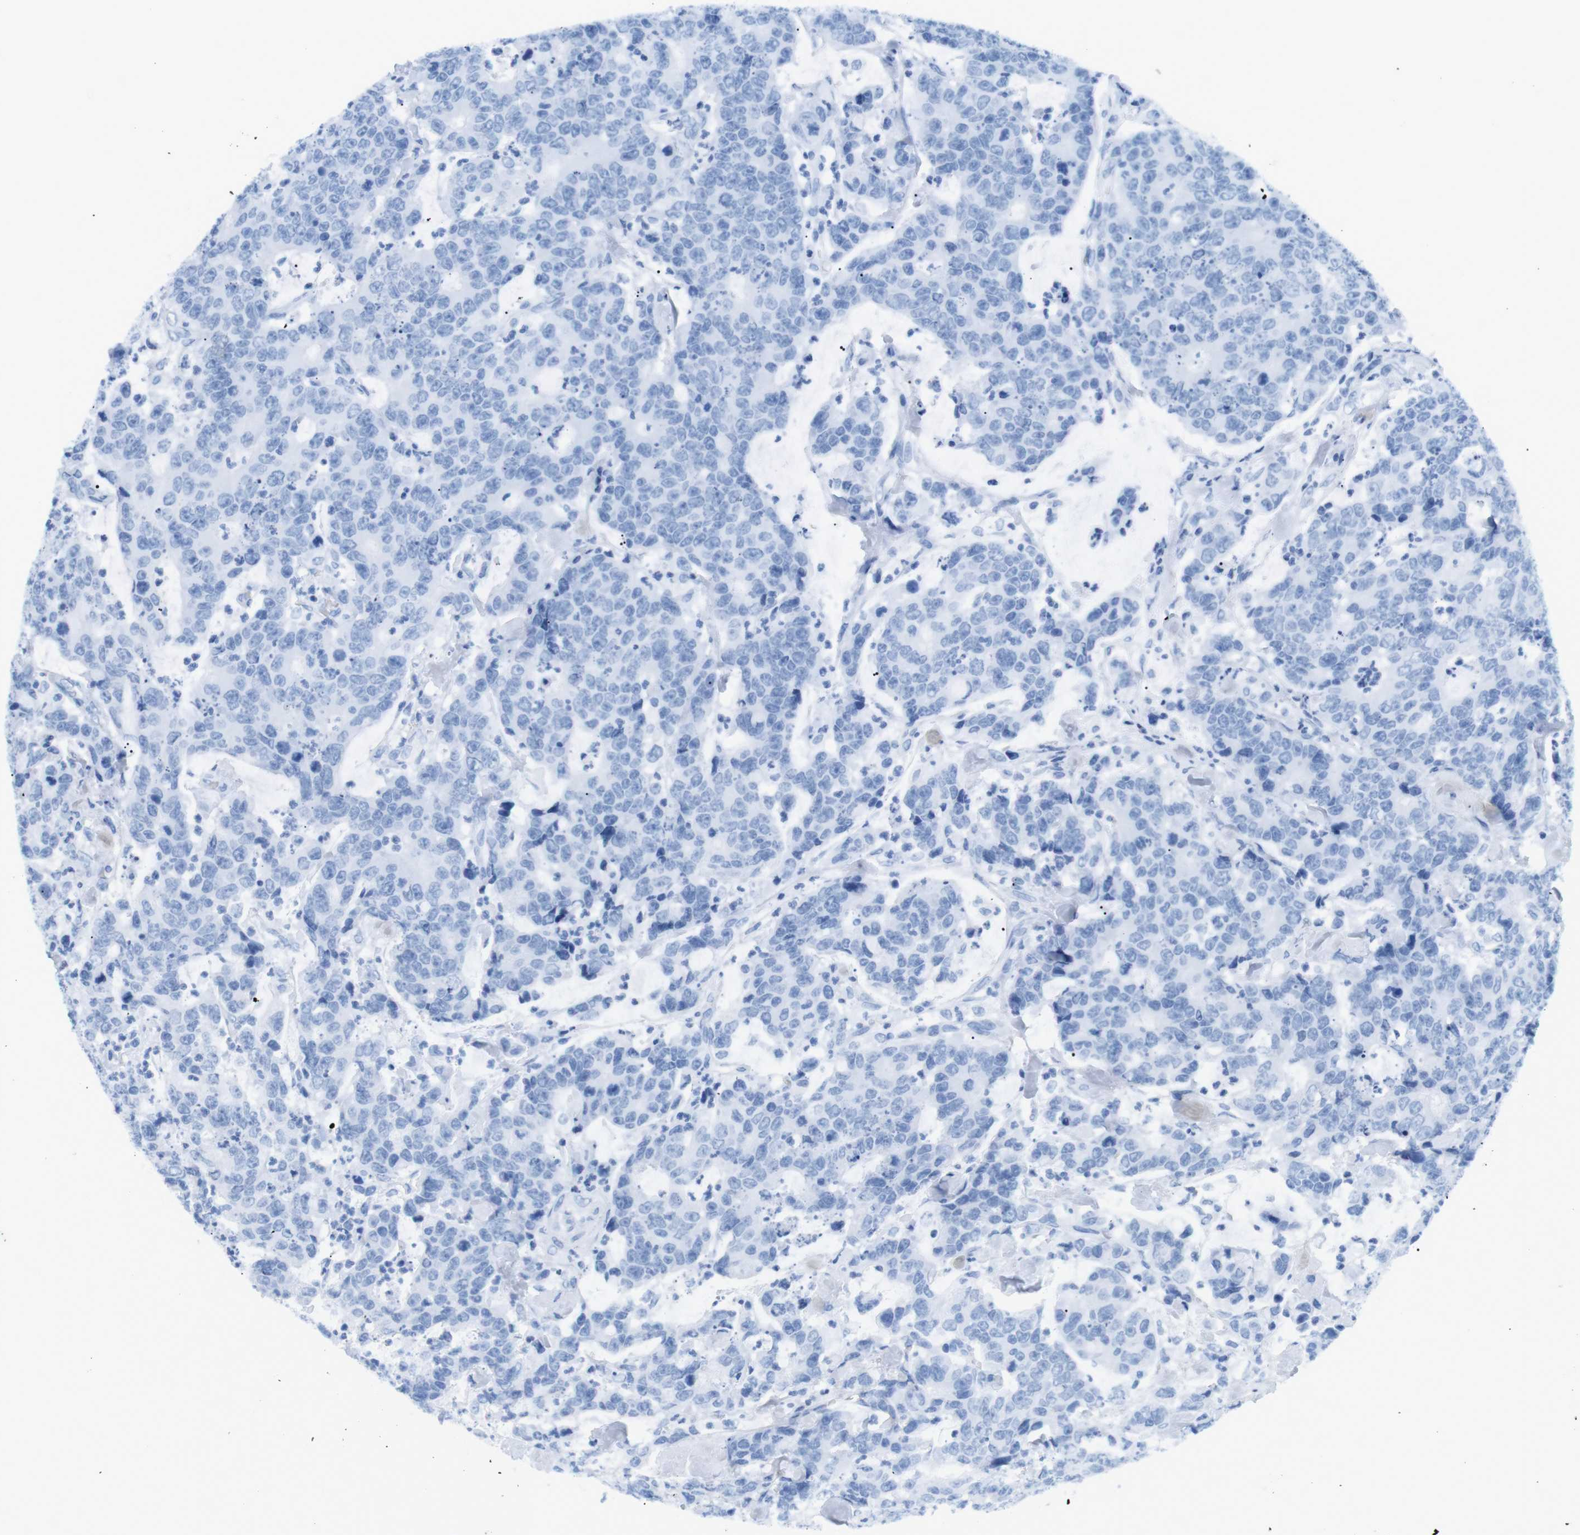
{"staining": {"intensity": "negative", "quantity": "none", "location": "none"}, "tissue": "colorectal cancer", "cell_type": "Tumor cells", "image_type": "cancer", "snomed": [{"axis": "morphology", "description": "Adenocarcinoma, NOS"}, {"axis": "topography", "description": "Colon"}], "caption": "Immunohistochemical staining of colorectal adenocarcinoma exhibits no significant expression in tumor cells.", "gene": "TNFRSF4", "patient": {"sex": "female", "age": 86}}